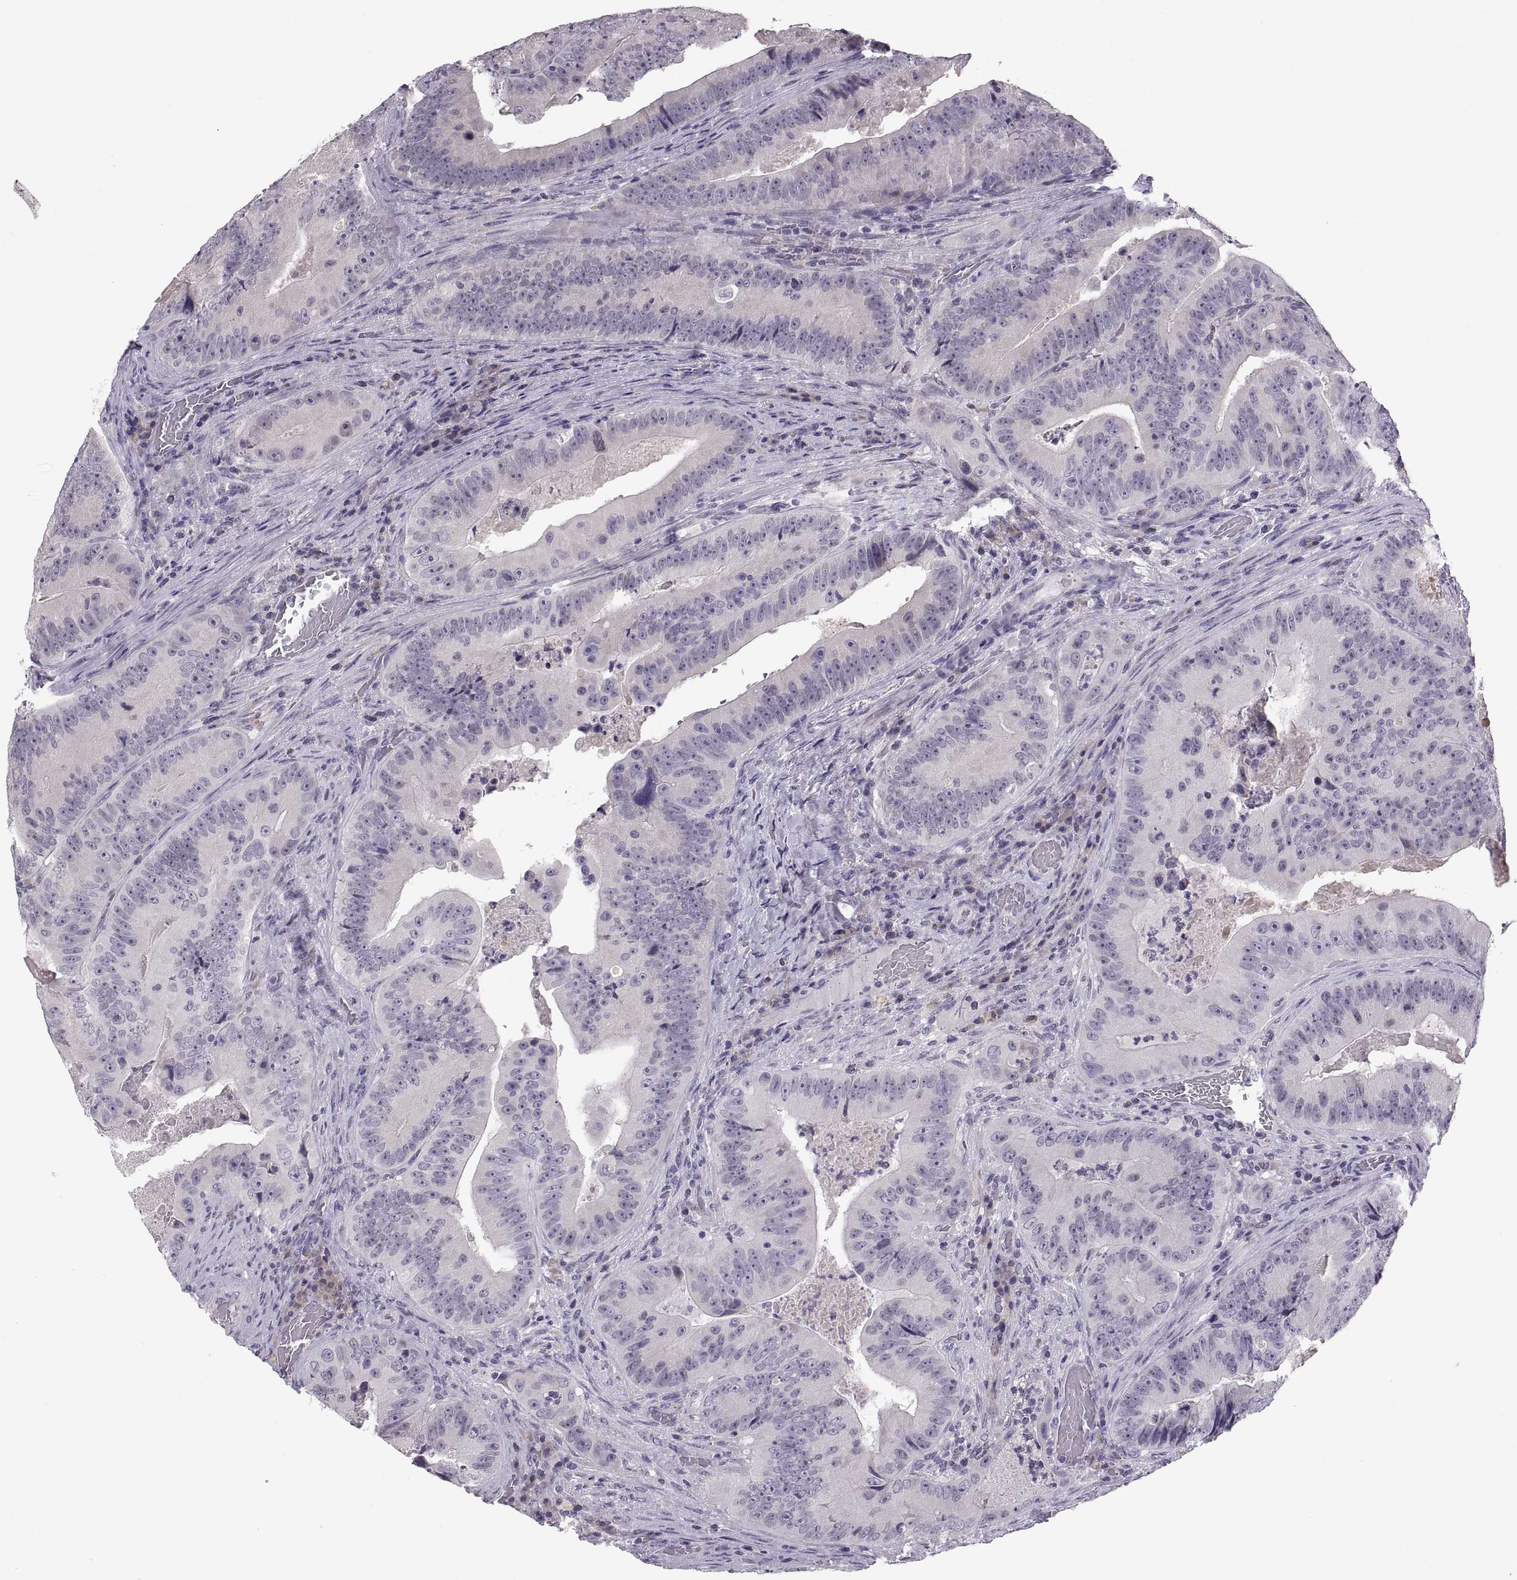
{"staining": {"intensity": "negative", "quantity": "none", "location": "none"}, "tissue": "colorectal cancer", "cell_type": "Tumor cells", "image_type": "cancer", "snomed": [{"axis": "morphology", "description": "Adenocarcinoma, NOS"}, {"axis": "topography", "description": "Colon"}], "caption": "Colorectal cancer (adenocarcinoma) was stained to show a protein in brown. There is no significant expression in tumor cells. (Brightfield microscopy of DAB immunohistochemistry (IHC) at high magnification).", "gene": "MAGEB18", "patient": {"sex": "female", "age": 86}}